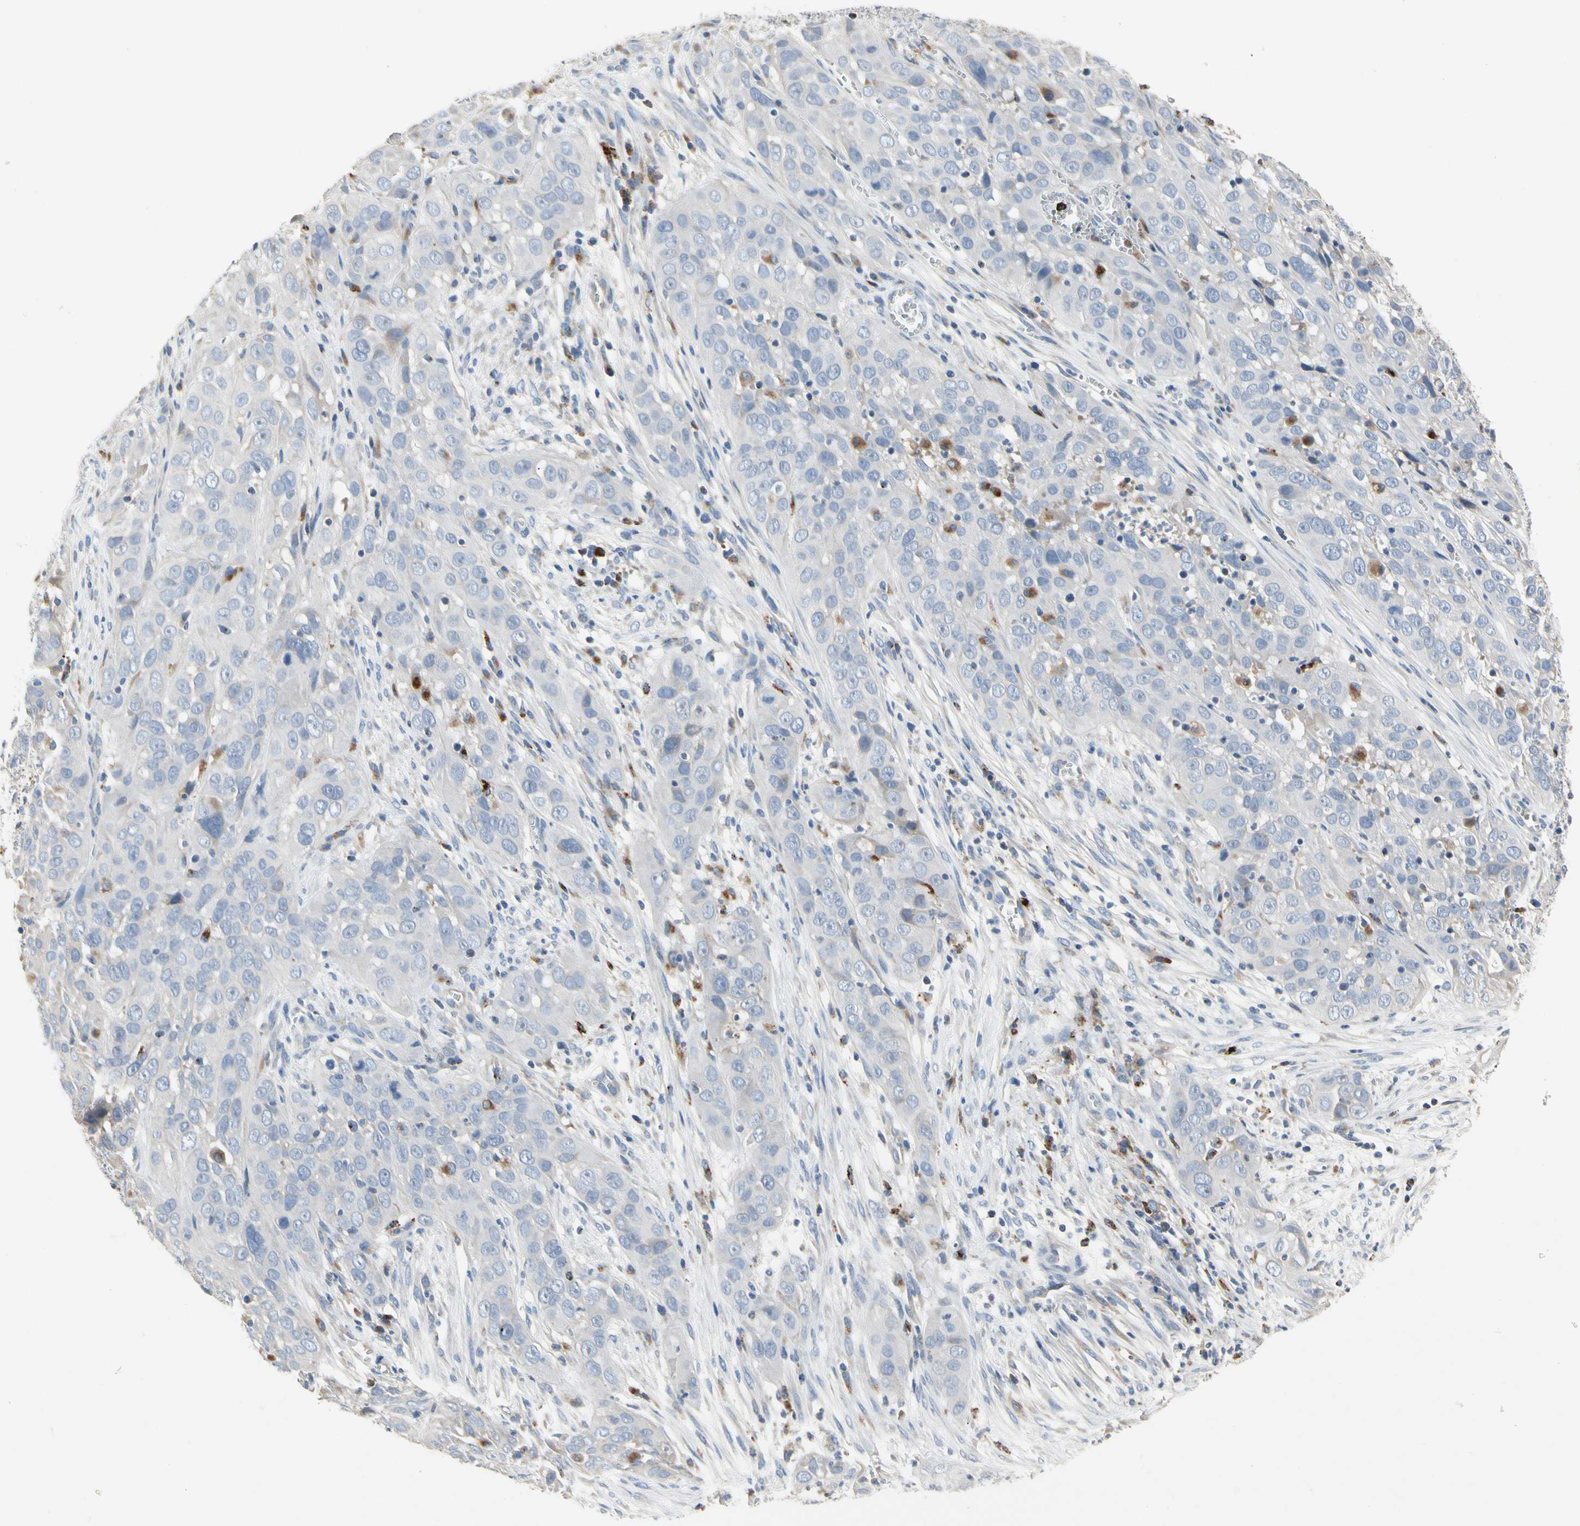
{"staining": {"intensity": "negative", "quantity": "none", "location": "none"}, "tissue": "cervical cancer", "cell_type": "Tumor cells", "image_type": "cancer", "snomed": [{"axis": "morphology", "description": "Squamous cell carcinoma, NOS"}, {"axis": "topography", "description": "Cervix"}], "caption": "Tumor cells show no significant staining in cervical cancer. (Brightfield microscopy of DAB immunohistochemistry at high magnification).", "gene": "ADA2", "patient": {"sex": "female", "age": 32}}